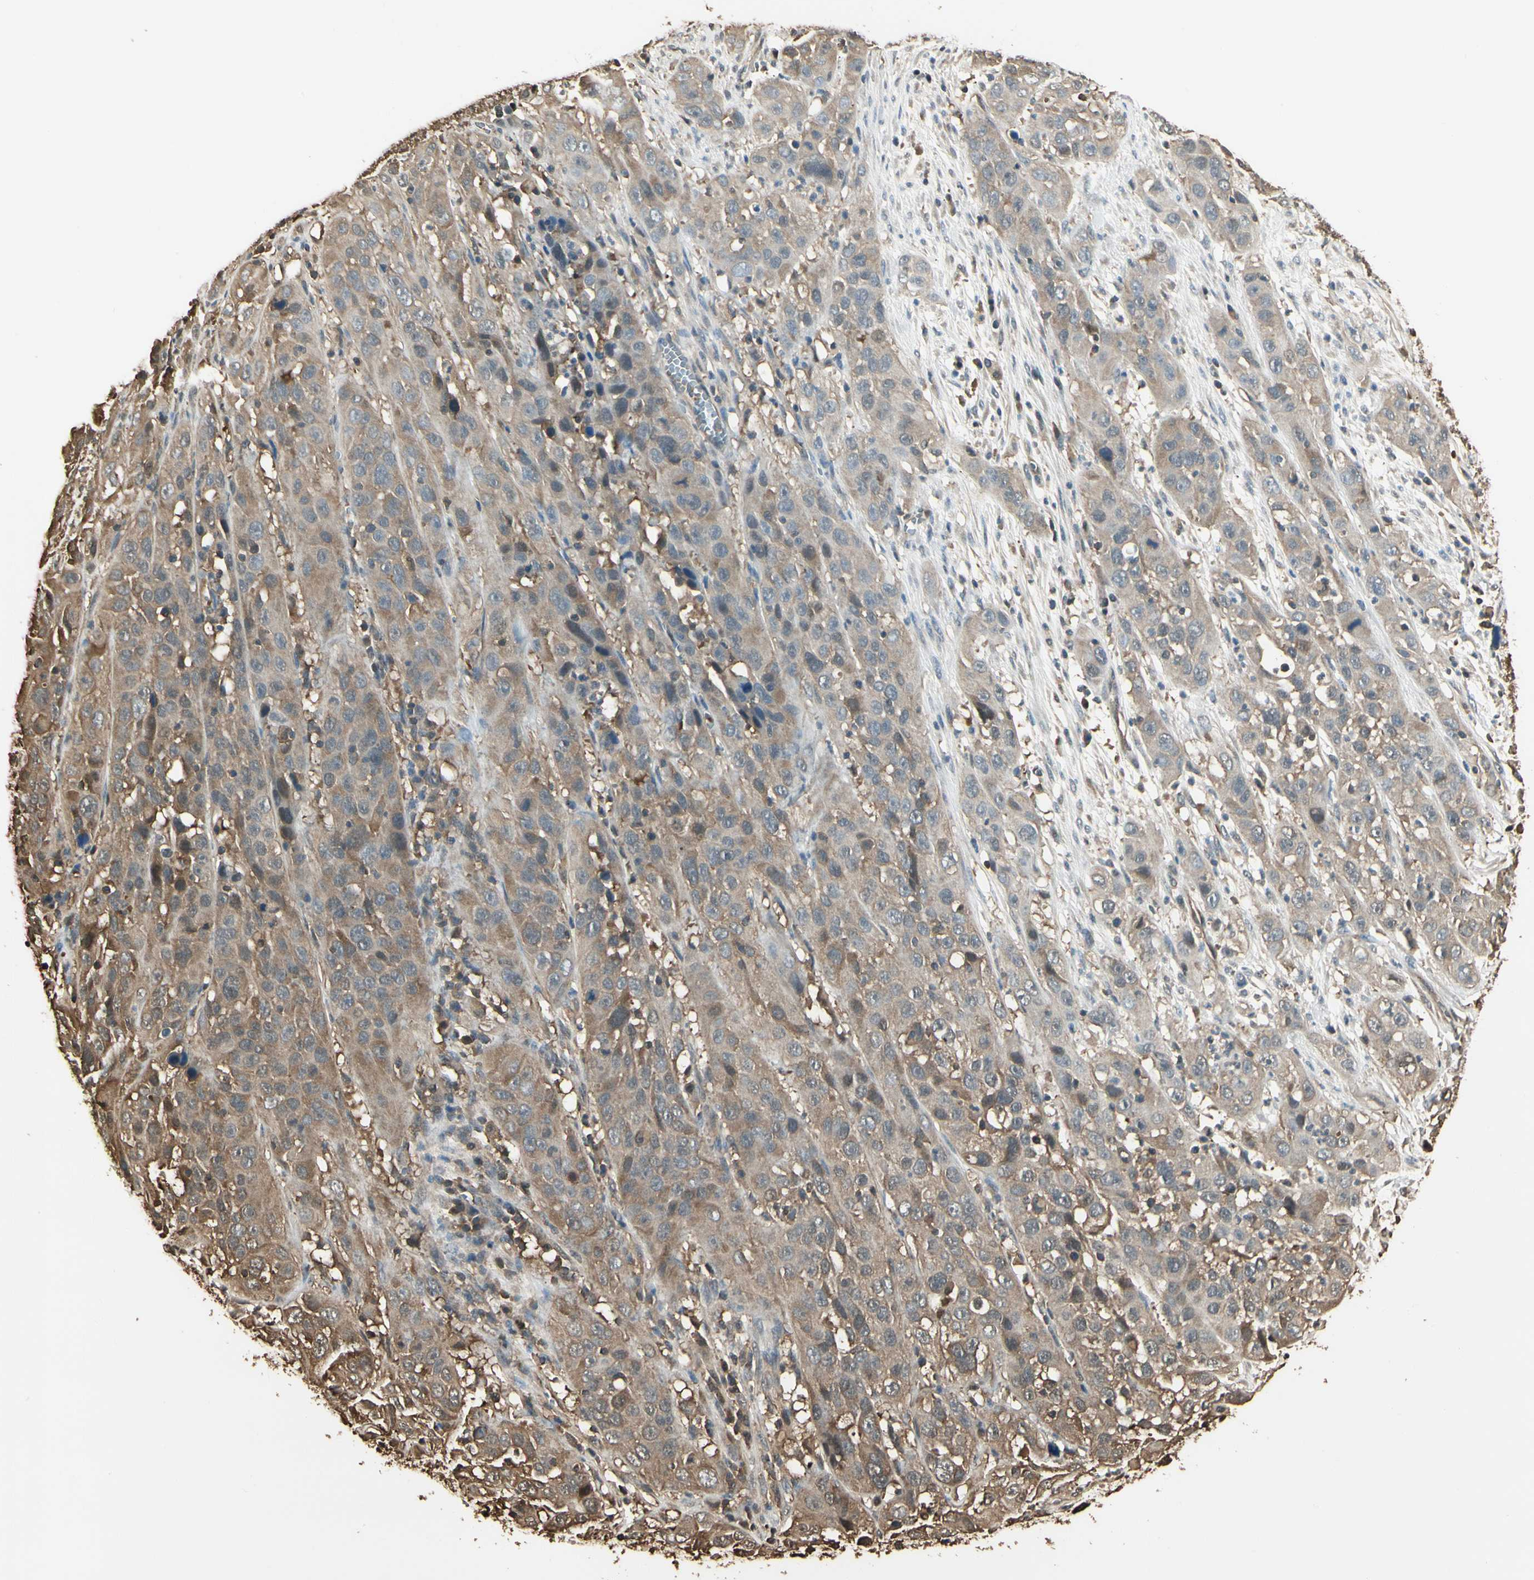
{"staining": {"intensity": "moderate", "quantity": ">75%", "location": "cytoplasmic/membranous"}, "tissue": "cervical cancer", "cell_type": "Tumor cells", "image_type": "cancer", "snomed": [{"axis": "morphology", "description": "Squamous cell carcinoma, NOS"}, {"axis": "topography", "description": "Cervix"}], "caption": "The histopathology image reveals immunohistochemical staining of cervical squamous cell carcinoma. There is moderate cytoplasmic/membranous staining is appreciated in about >75% of tumor cells.", "gene": "YWHAE", "patient": {"sex": "female", "age": 32}}